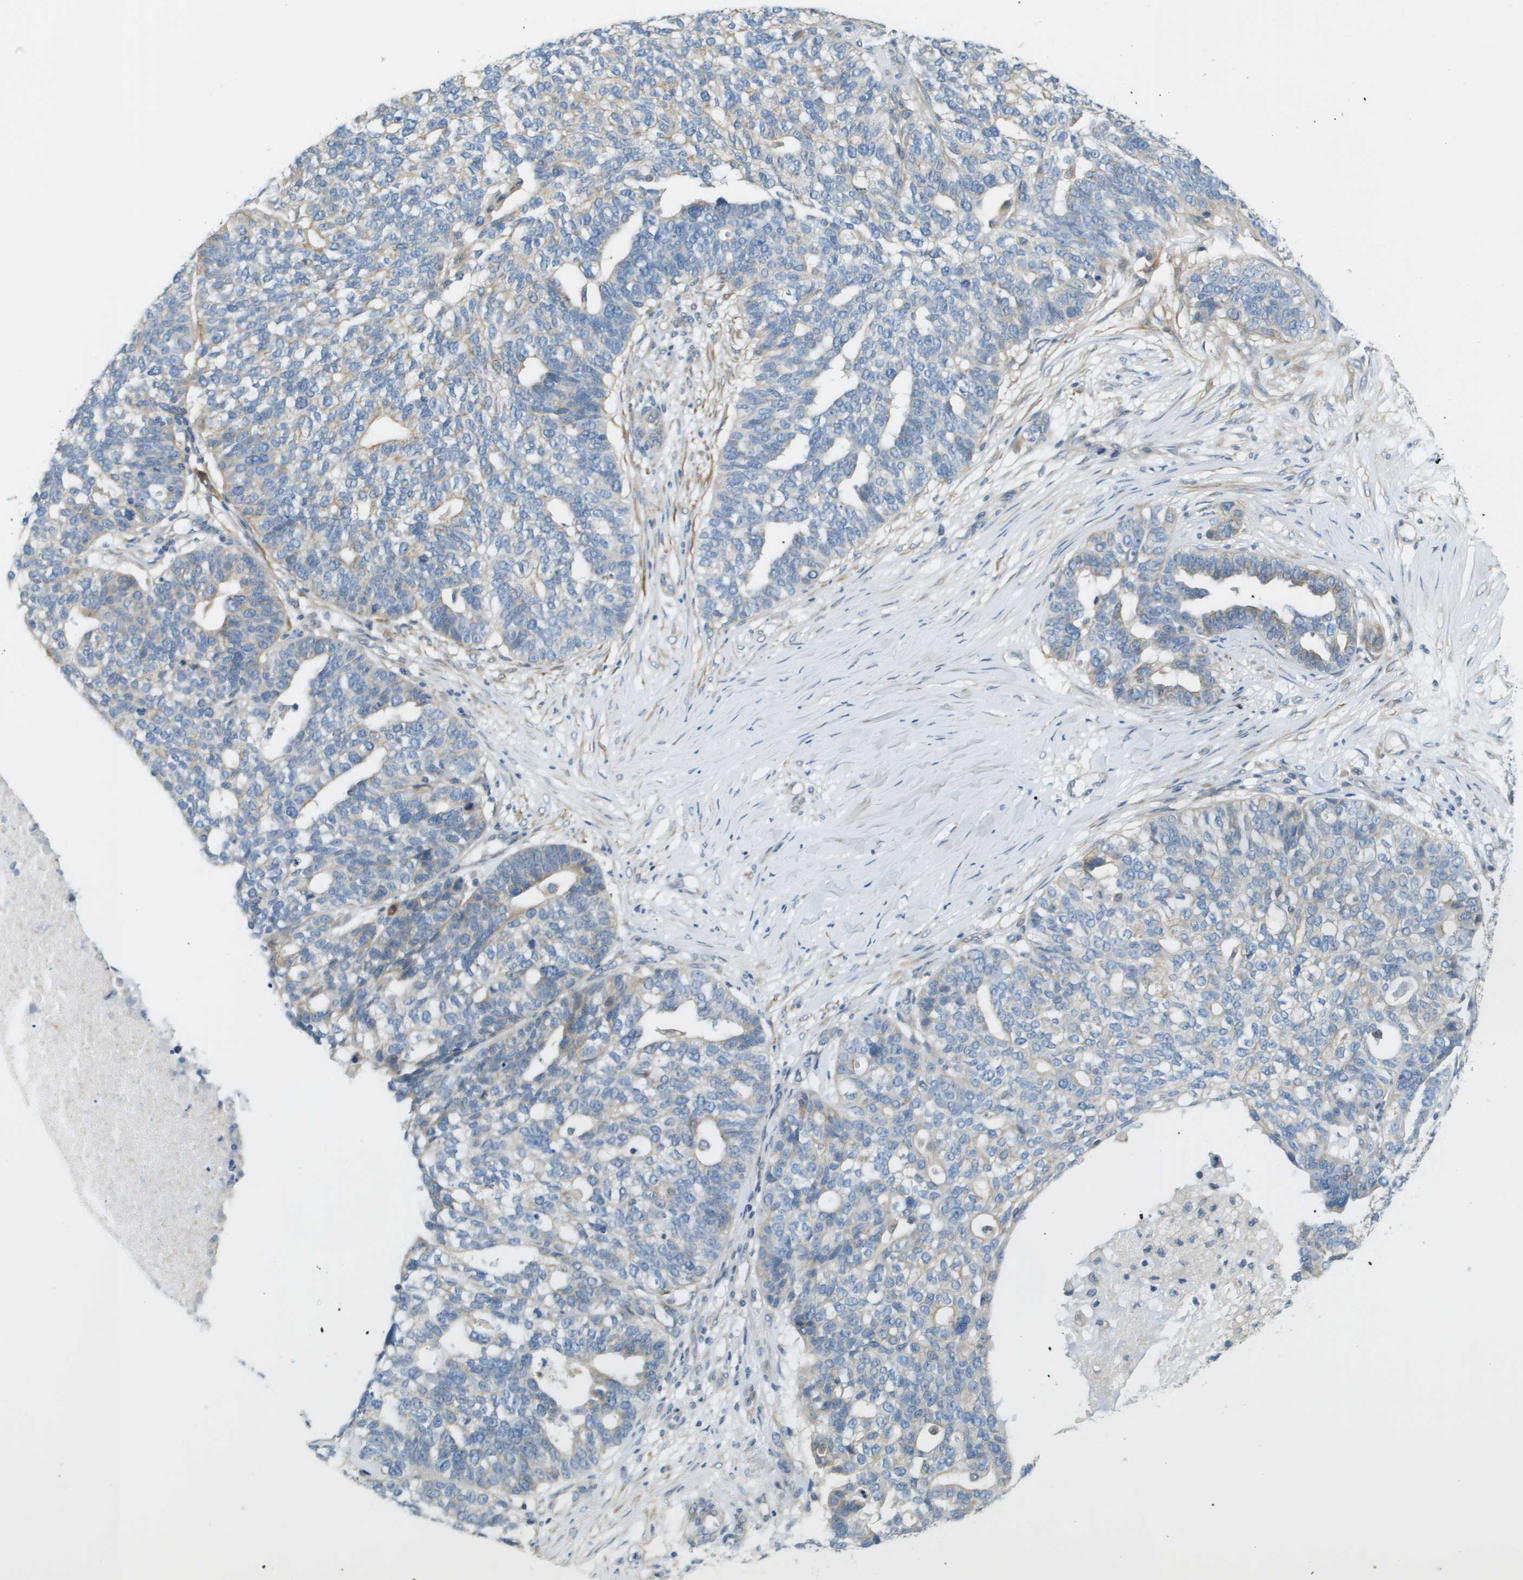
{"staining": {"intensity": "weak", "quantity": "<25%", "location": "cytoplasmic/membranous"}, "tissue": "ovarian cancer", "cell_type": "Tumor cells", "image_type": "cancer", "snomed": [{"axis": "morphology", "description": "Cystadenocarcinoma, serous, NOS"}, {"axis": "topography", "description": "Ovary"}], "caption": "Immunohistochemistry image of neoplastic tissue: ovarian cancer stained with DAB shows no significant protein positivity in tumor cells.", "gene": "DNAJB11", "patient": {"sex": "female", "age": 59}}